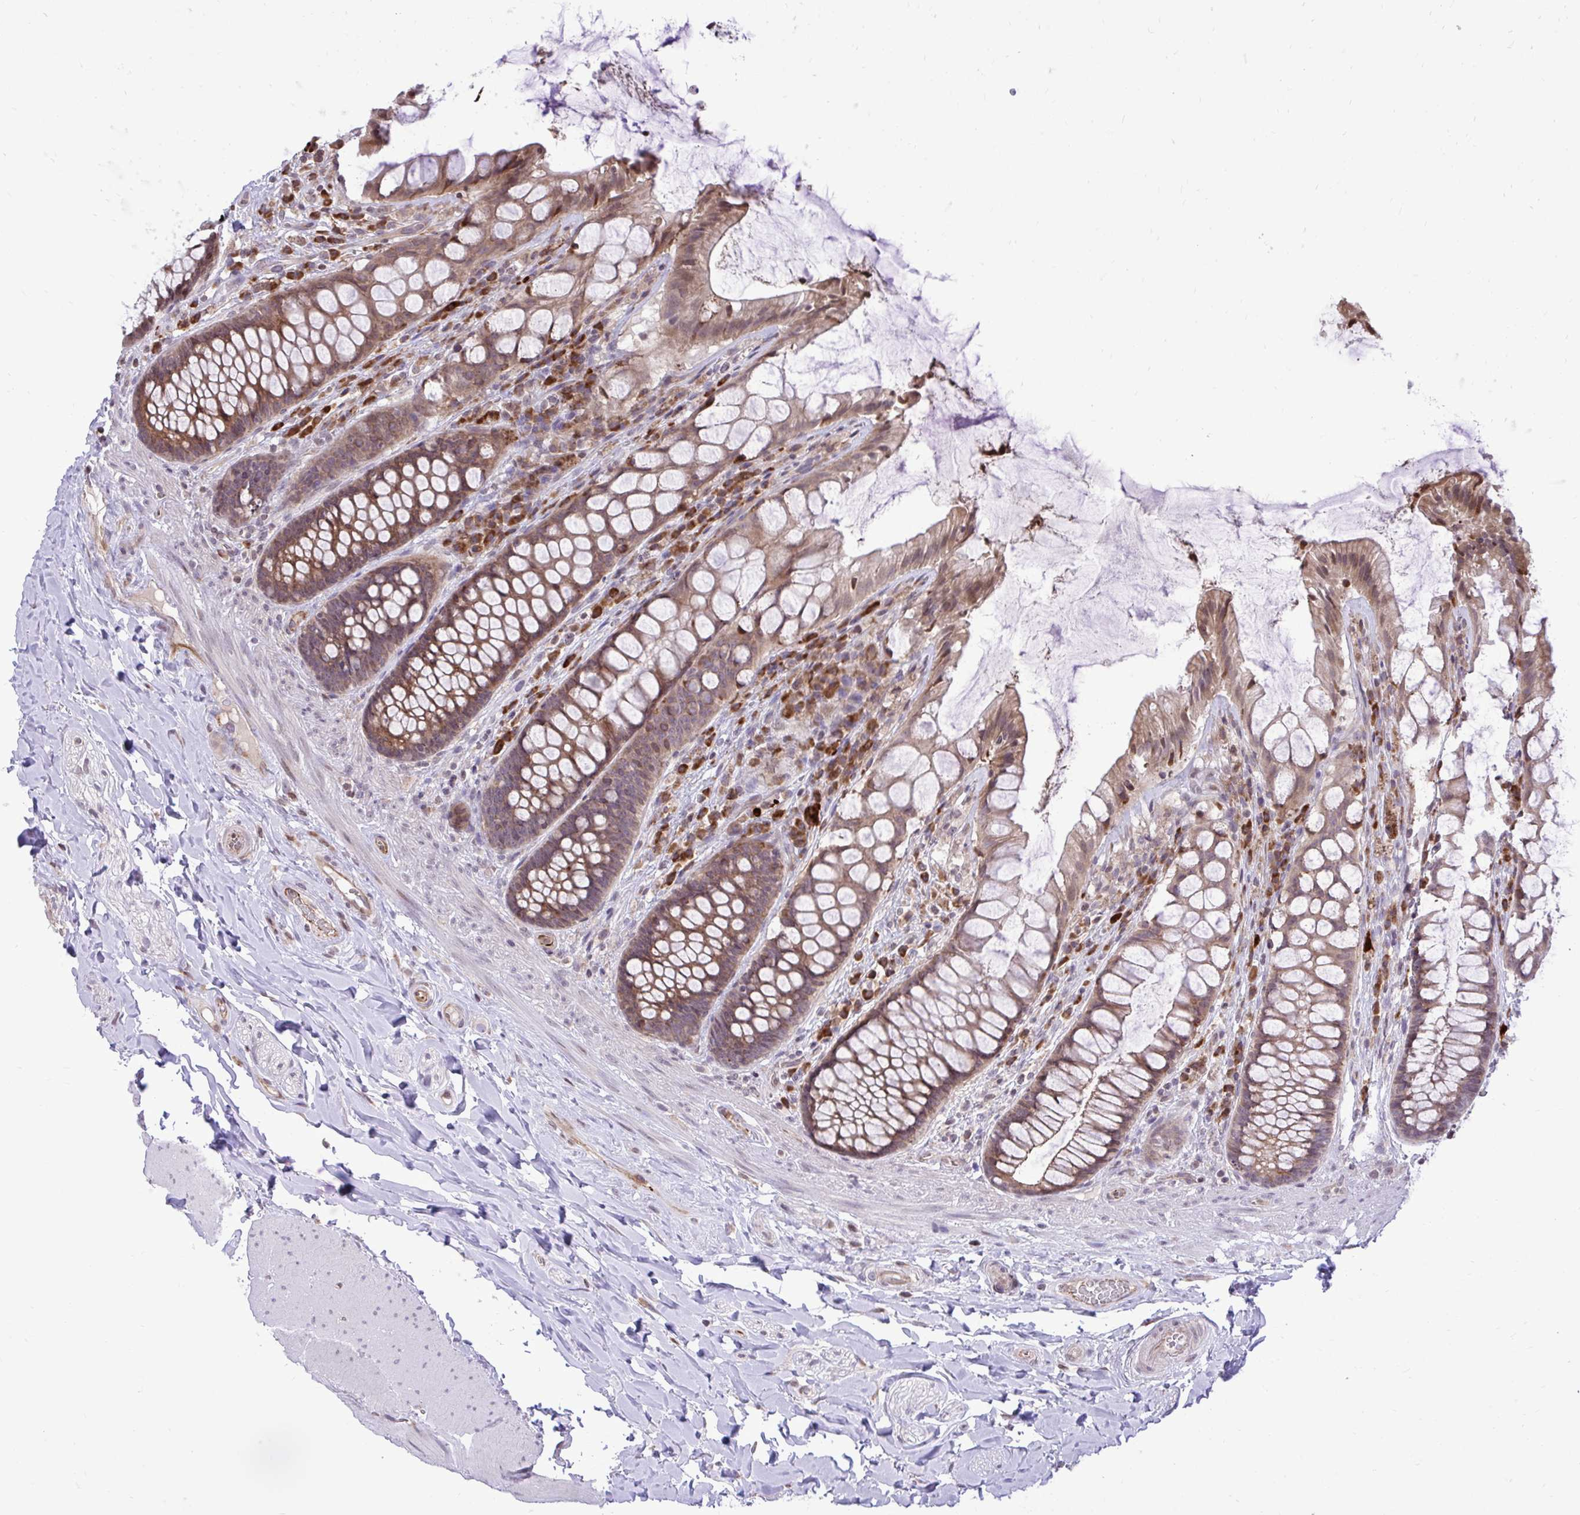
{"staining": {"intensity": "moderate", "quantity": ">75%", "location": "cytoplasmic/membranous"}, "tissue": "rectum", "cell_type": "Glandular cells", "image_type": "normal", "snomed": [{"axis": "morphology", "description": "Normal tissue, NOS"}, {"axis": "topography", "description": "Rectum"}], "caption": "Glandular cells display medium levels of moderate cytoplasmic/membranous expression in approximately >75% of cells in unremarkable human rectum.", "gene": "METTL9", "patient": {"sex": "female", "age": 58}}